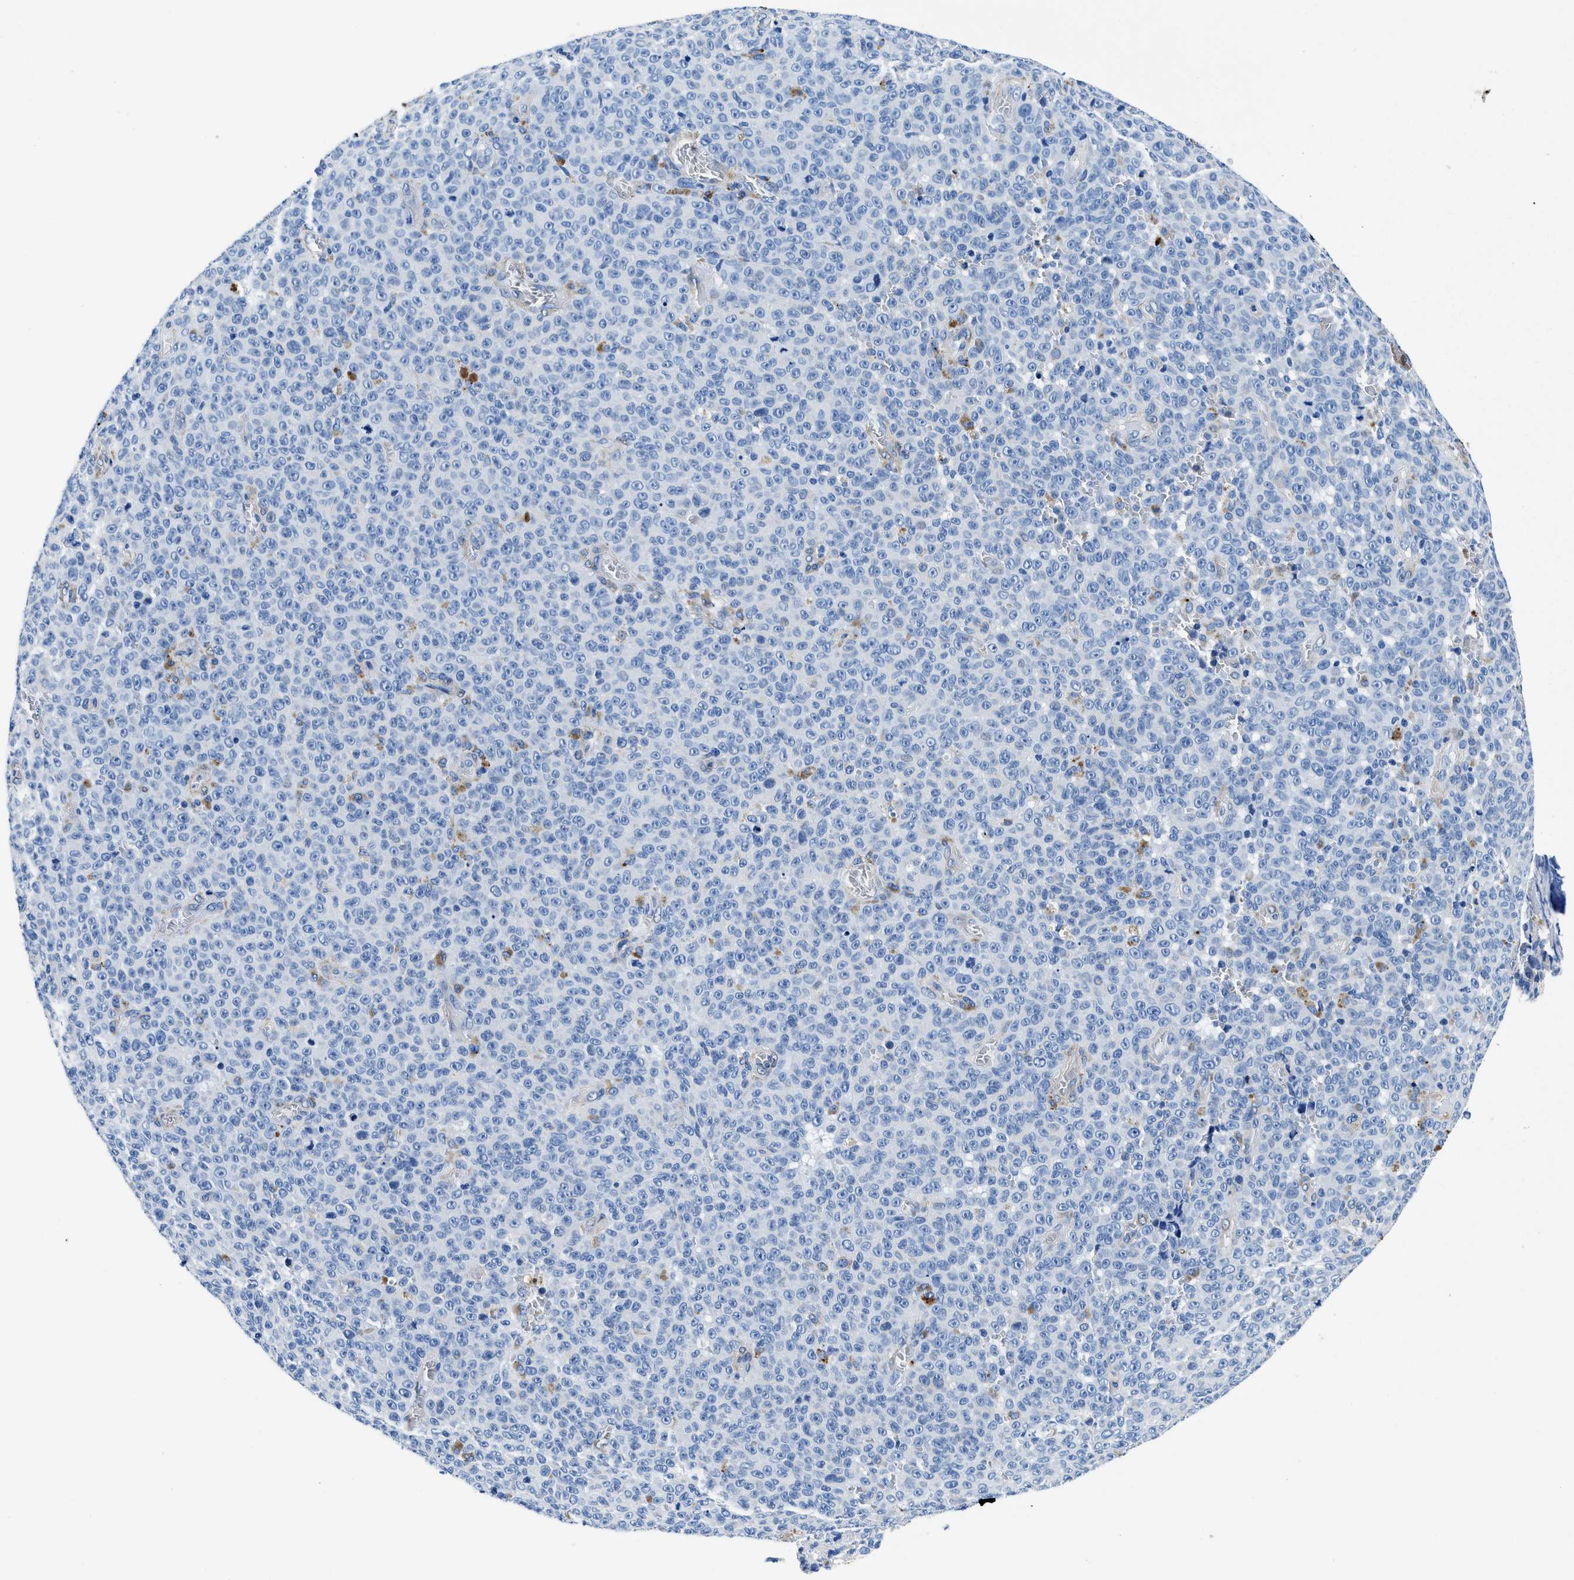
{"staining": {"intensity": "negative", "quantity": "none", "location": "none"}, "tissue": "melanoma", "cell_type": "Tumor cells", "image_type": "cancer", "snomed": [{"axis": "morphology", "description": "Malignant melanoma, NOS"}, {"axis": "topography", "description": "Skin"}], "caption": "Histopathology image shows no protein positivity in tumor cells of melanoma tissue.", "gene": "TEX261", "patient": {"sex": "female", "age": 82}}